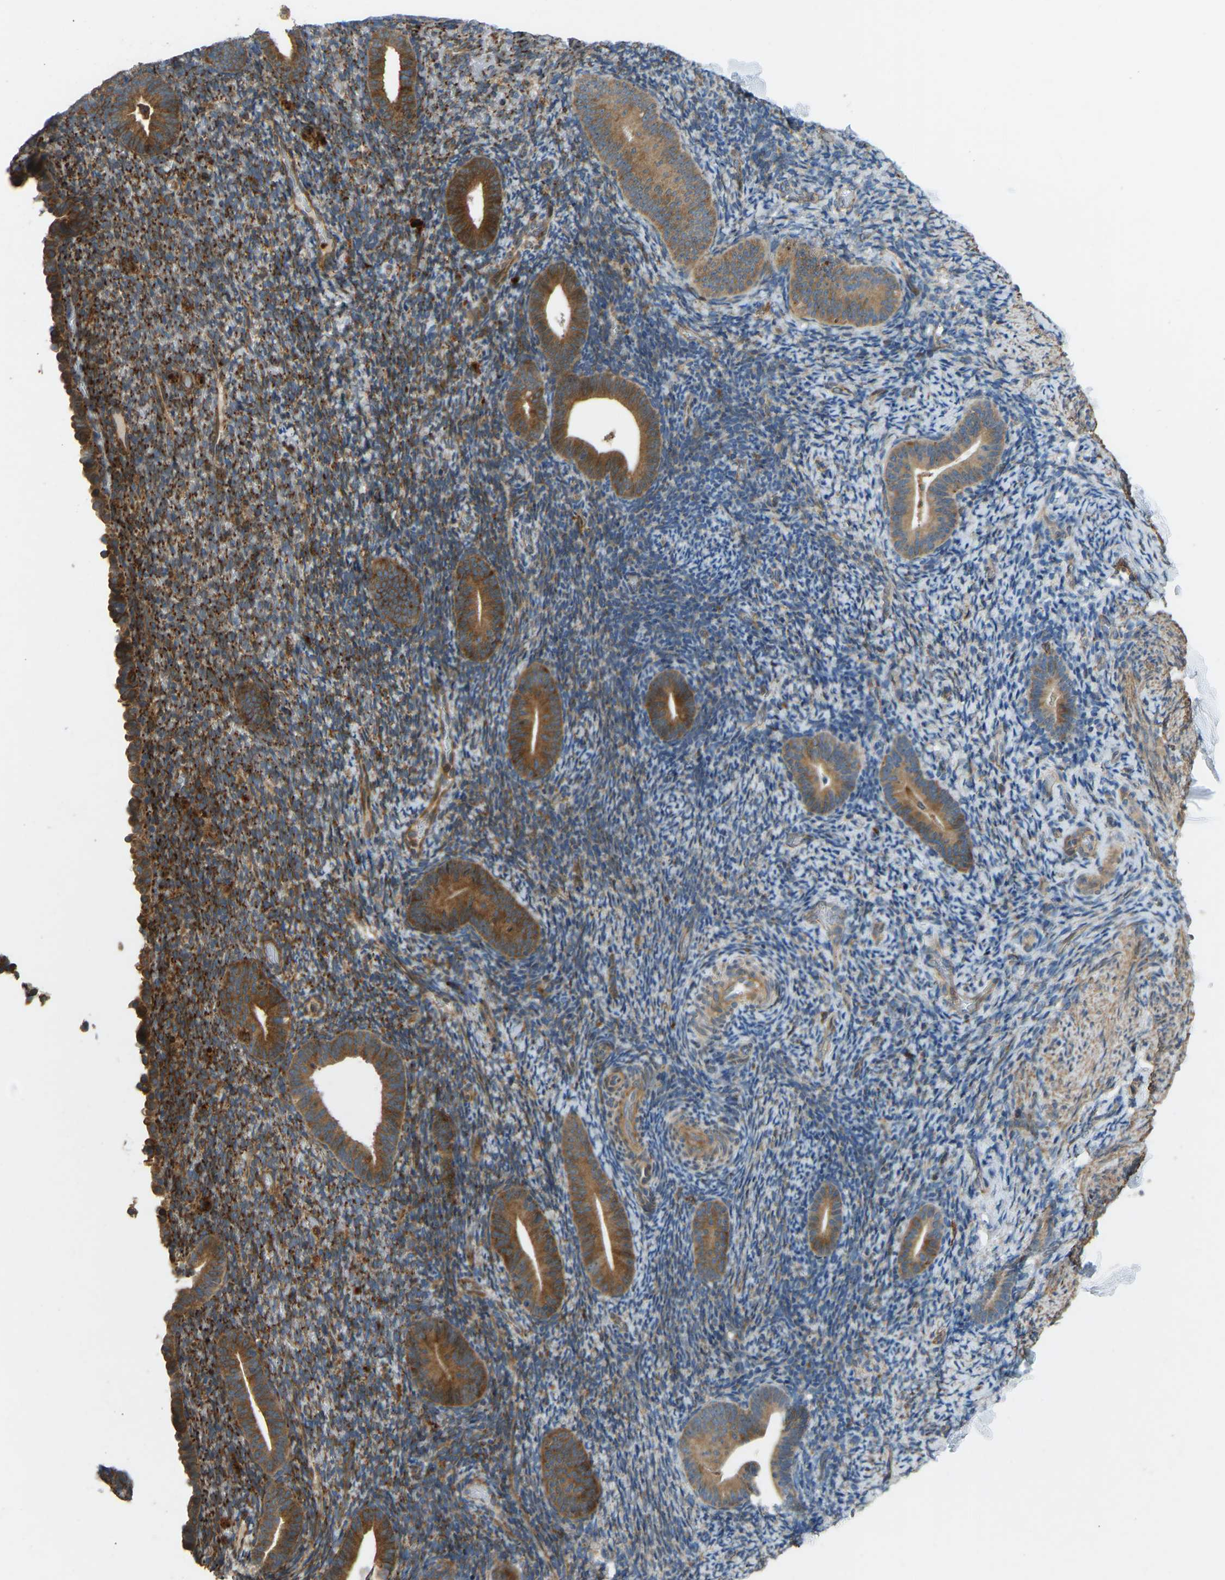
{"staining": {"intensity": "moderate", "quantity": "25%-75%", "location": "cytoplasmic/membranous"}, "tissue": "endometrium", "cell_type": "Cells in endometrial stroma", "image_type": "normal", "snomed": [{"axis": "morphology", "description": "Normal tissue, NOS"}, {"axis": "topography", "description": "Endometrium"}], "caption": "Immunohistochemistry (IHC) of benign endometrium displays medium levels of moderate cytoplasmic/membranous expression in approximately 25%-75% of cells in endometrial stroma.", "gene": "OS9", "patient": {"sex": "female", "age": 51}}